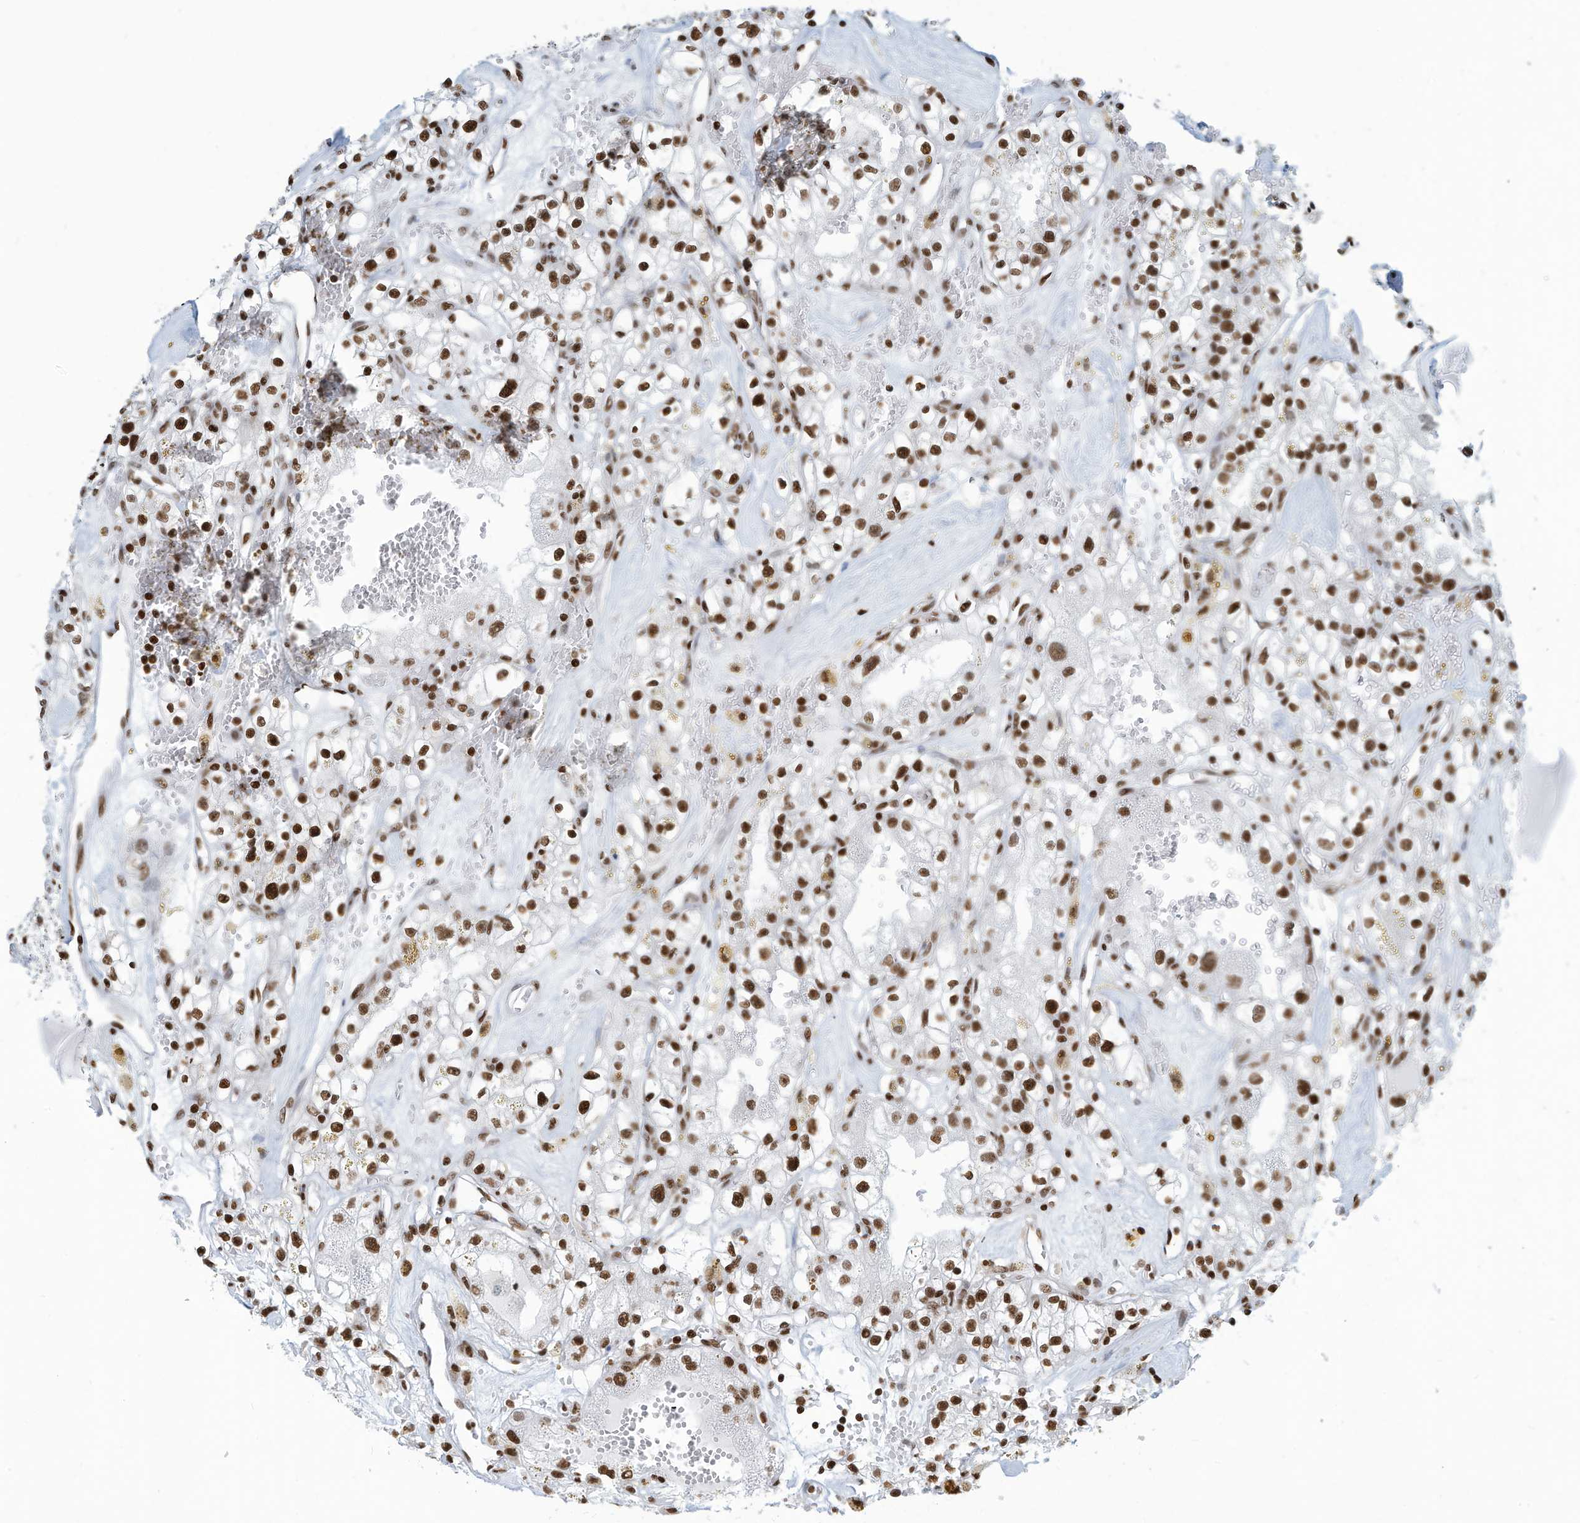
{"staining": {"intensity": "strong", "quantity": ">75%", "location": "nuclear"}, "tissue": "renal cancer", "cell_type": "Tumor cells", "image_type": "cancer", "snomed": [{"axis": "morphology", "description": "Adenocarcinoma, NOS"}, {"axis": "topography", "description": "Kidney"}], "caption": "Immunohistochemical staining of human renal cancer exhibits high levels of strong nuclear protein staining in about >75% of tumor cells. The staining is performed using DAB (3,3'-diaminobenzidine) brown chromogen to label protein expression. The nuclei are counter-stained blue using hematoxylin.", "gene": "SARNP", "patient": {"sex": "male", "age": 56}}